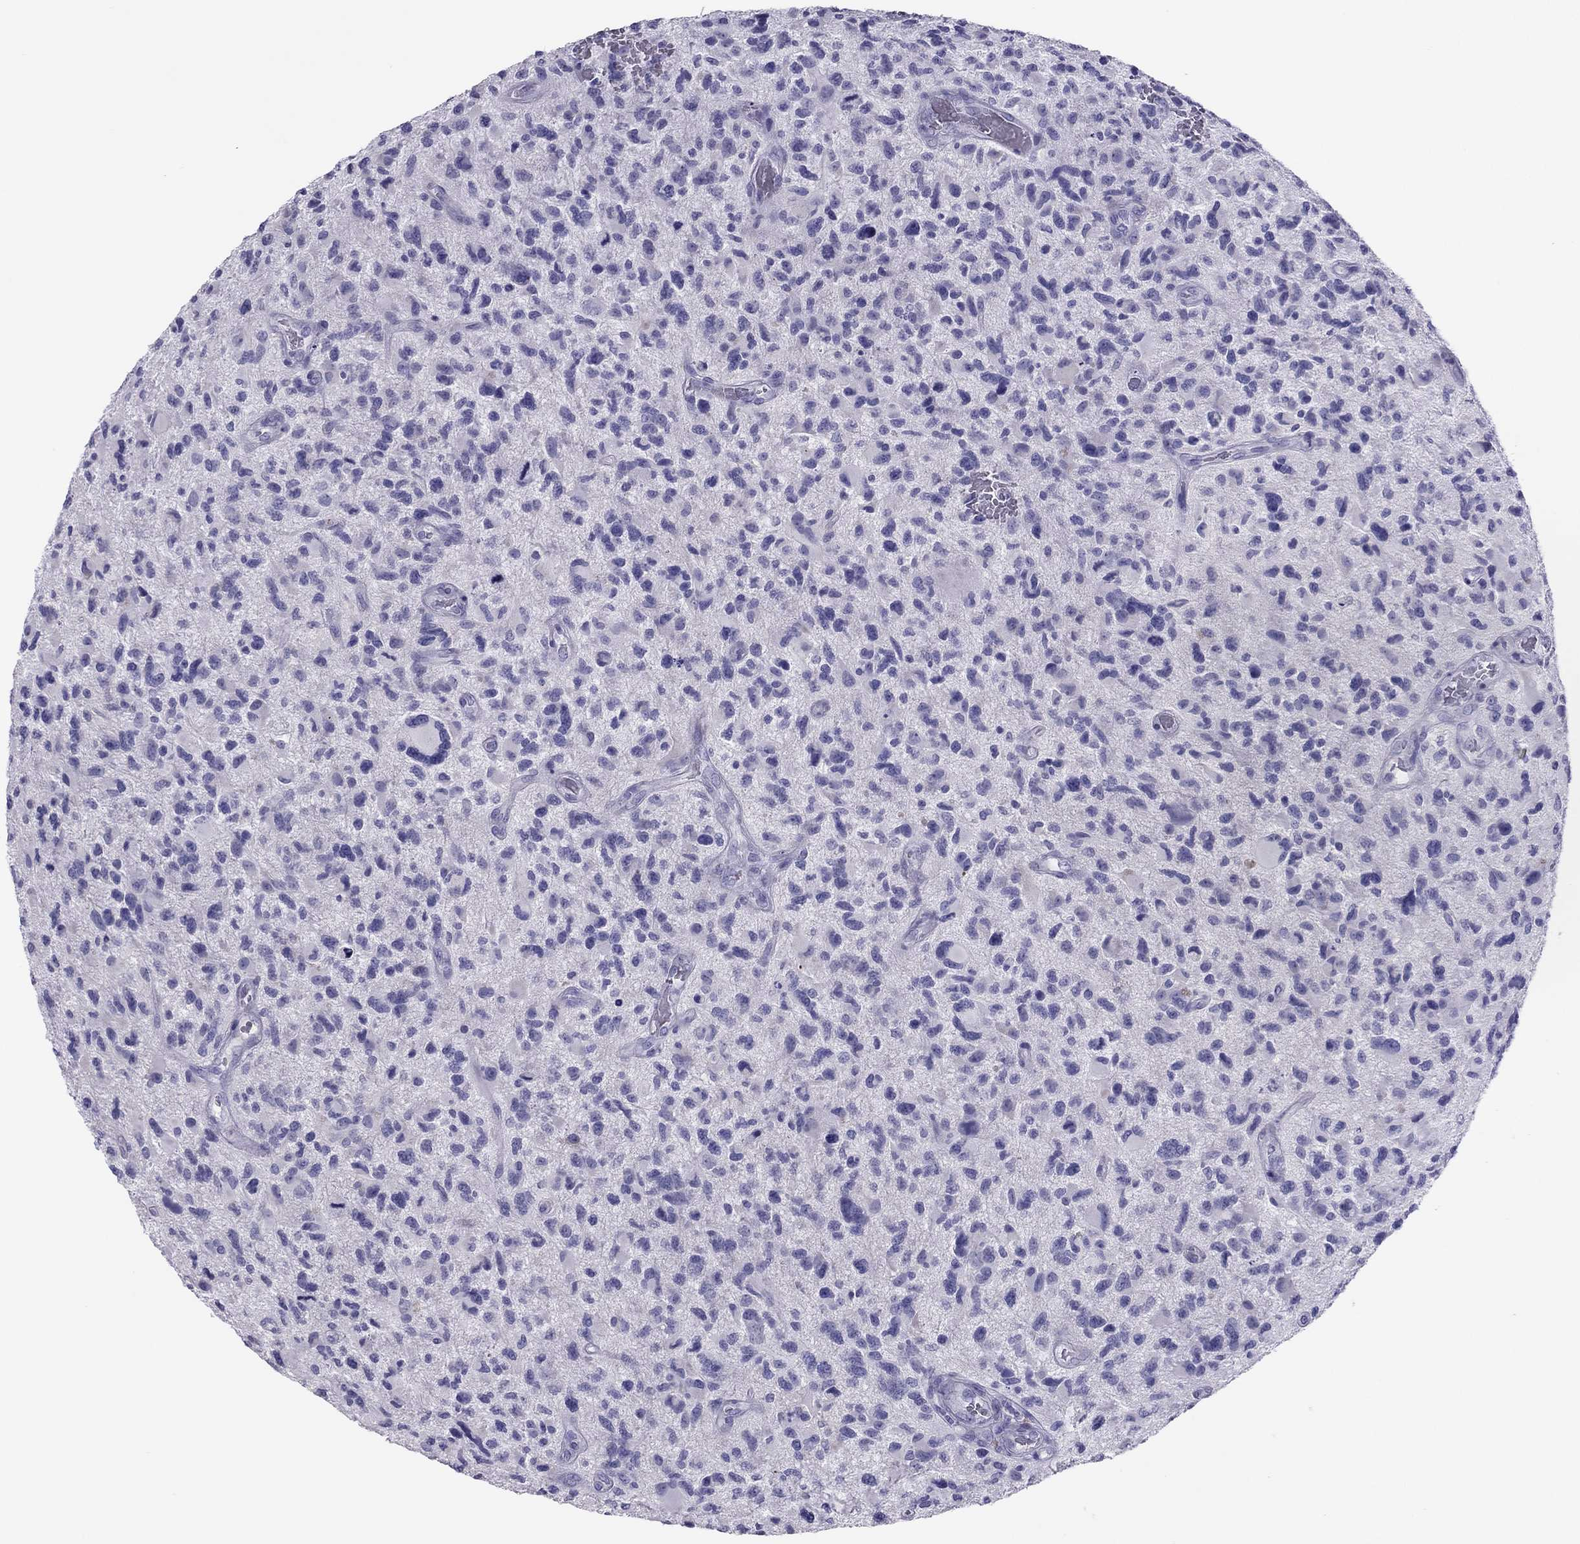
{"staining": {"intensity": "negative", "quantity": "none", "location": "none"}, "tissue": "glioma", "cell_type": "Tumor cells", "image_type": "cancer", "snomed": [{"axis": "morphology", "description": "Glioma, malignant, NOS"}, {"axis": "morphology", "description": "Glioma, malignant, High grade"}, {"axis": "topography", "description": "Brain"}], "caption": "Immunohistochemistry image of neoplastic tissue: glioma (malignant) stained with DAB demonstrates no significant protein staining in tumor cells.", "gene": "MAEL", "patient": {"sex": "female", "age": 71}}